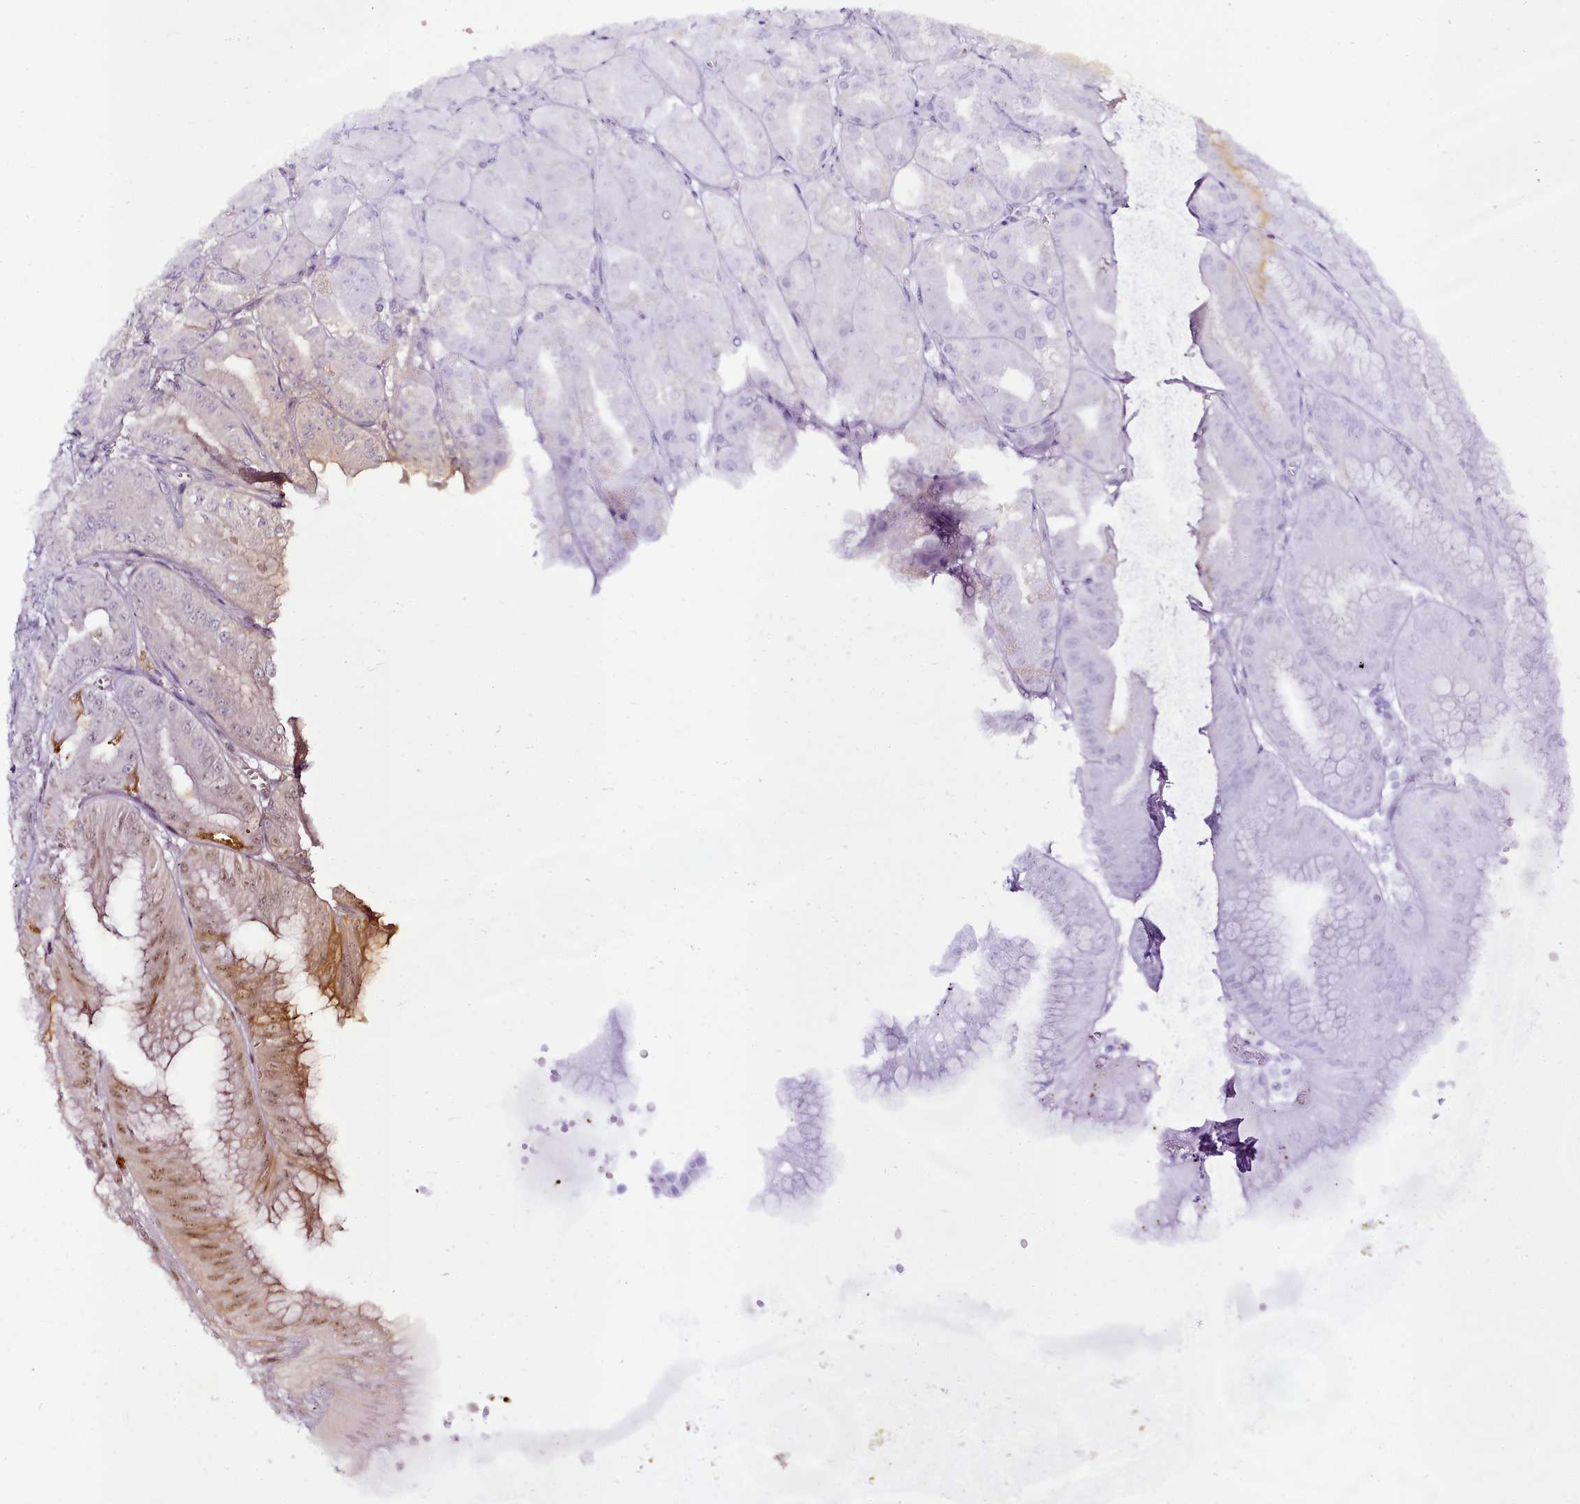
{"staining": {"intensity": "strong", "quantity": "<25%", "location": "cytoplasmic/membranous,nuclear"}, "tissue": "stomach", "cell_type": "Glandular cells", "image_type": "normal", "snomed": [{"axis": "morphology", "description": "Normal tissue, NOS"}, {"axis": "topography", "description": "Stomach, upper"}, {"axis": "topography", "description": "Stomach, lower"}], "caption": "Glandular cells show medium levels of strong cytoplasmic/membranous,nuclear staining in approximately <25% of cells in normal stomach.", "gene": "SYT15B", "patient": {"sex": "male", "age": 71}}